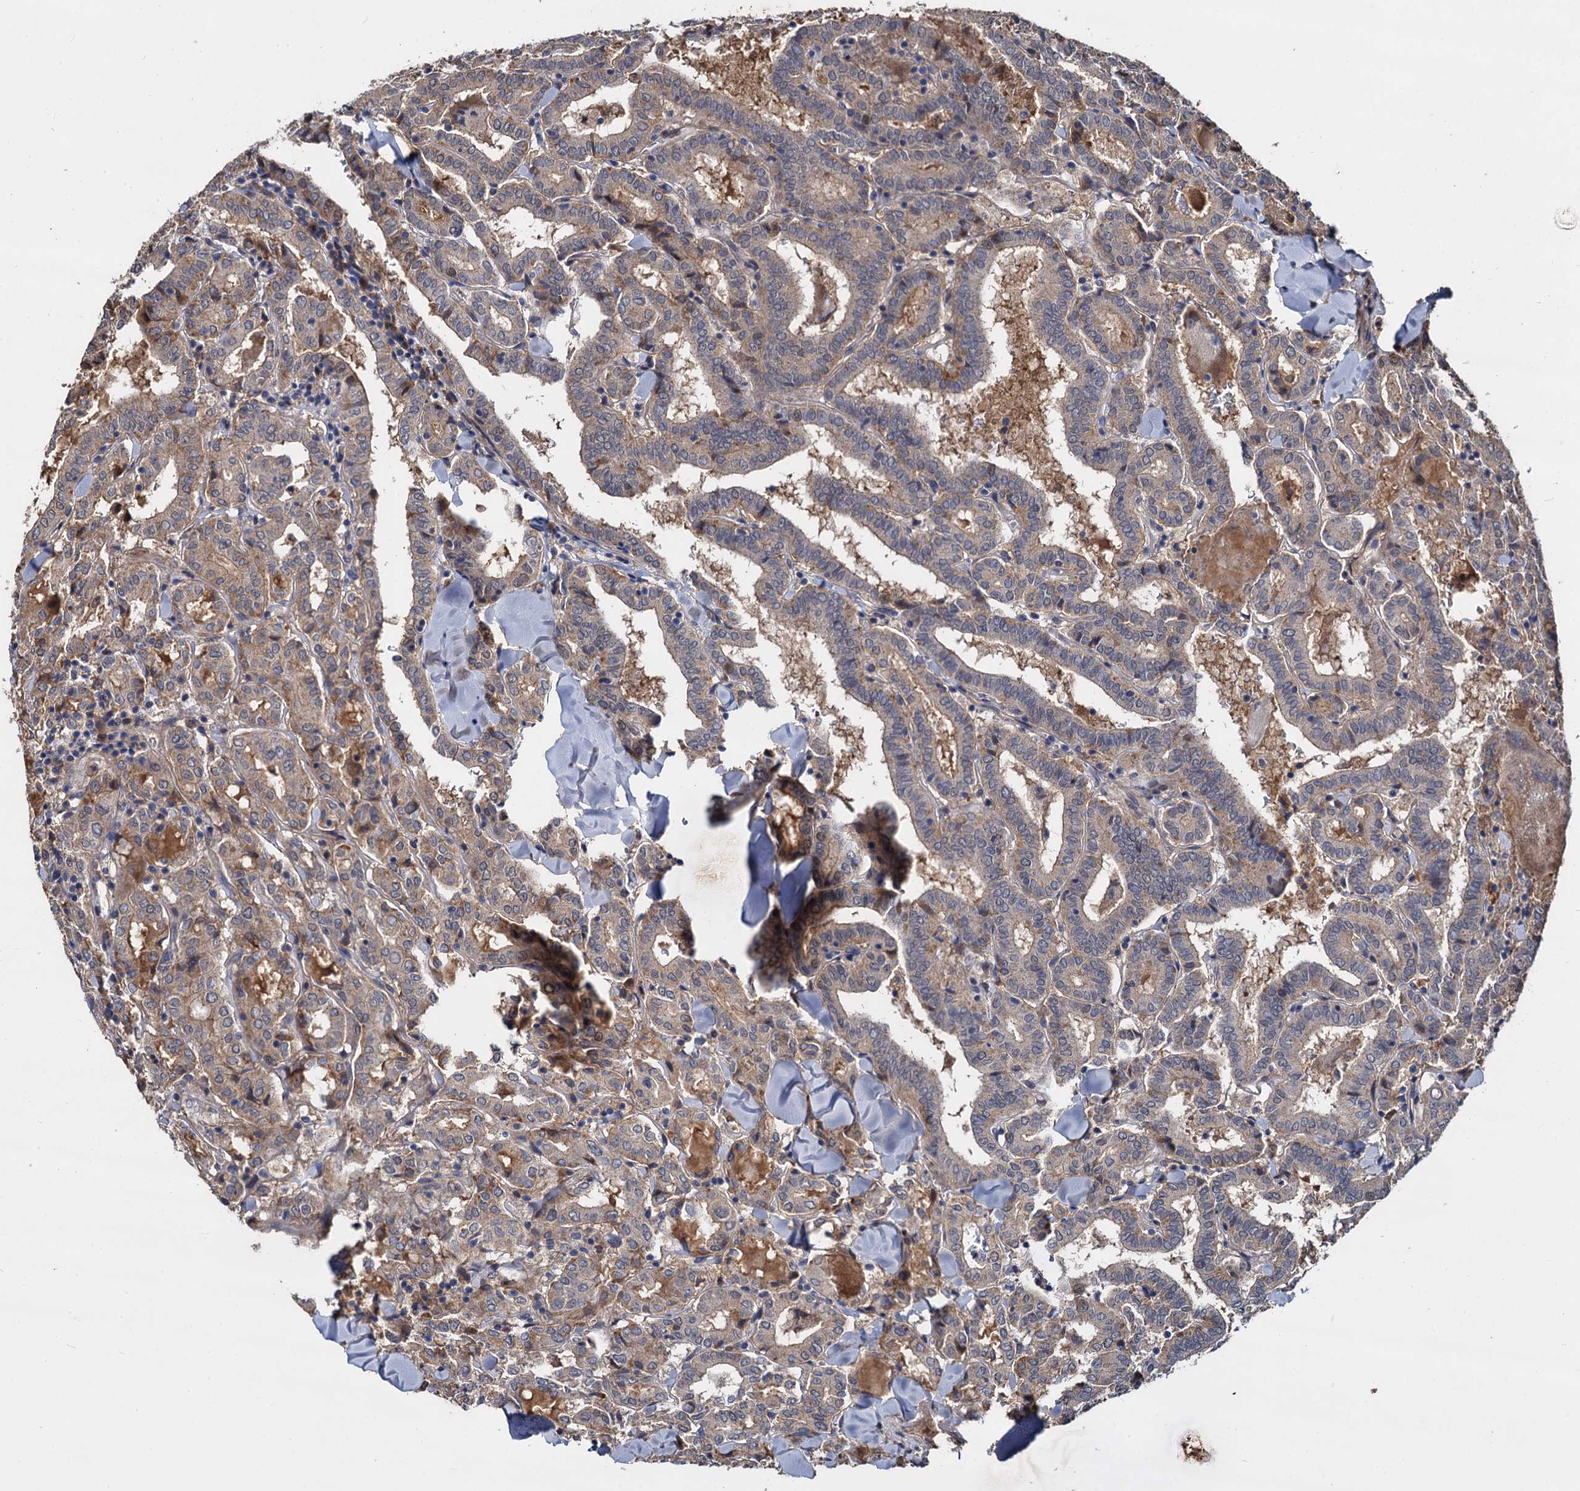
{"staining": {"intensity": "weak", "quantity": "25%-75%", "location": "cytoplasmic/membranous"}, "tissue": "thyroid cancer", "cell_type": "Tumor cells", "image_type": "cancer", "snomed": [{"axis": "morphology", "description": "Papillary adenocarcinoma, NOS"}, {"axis": "topography", "description": "Thyroid gland"}], "caption": "A brown stain labels weak cytoplasmic/membranous expression of a protein in human thyroid cancer (papillary adenocarcinoma) tumor cells.", "gene": "CCDC184", "patient": {"sex": "female", "age": 72}}